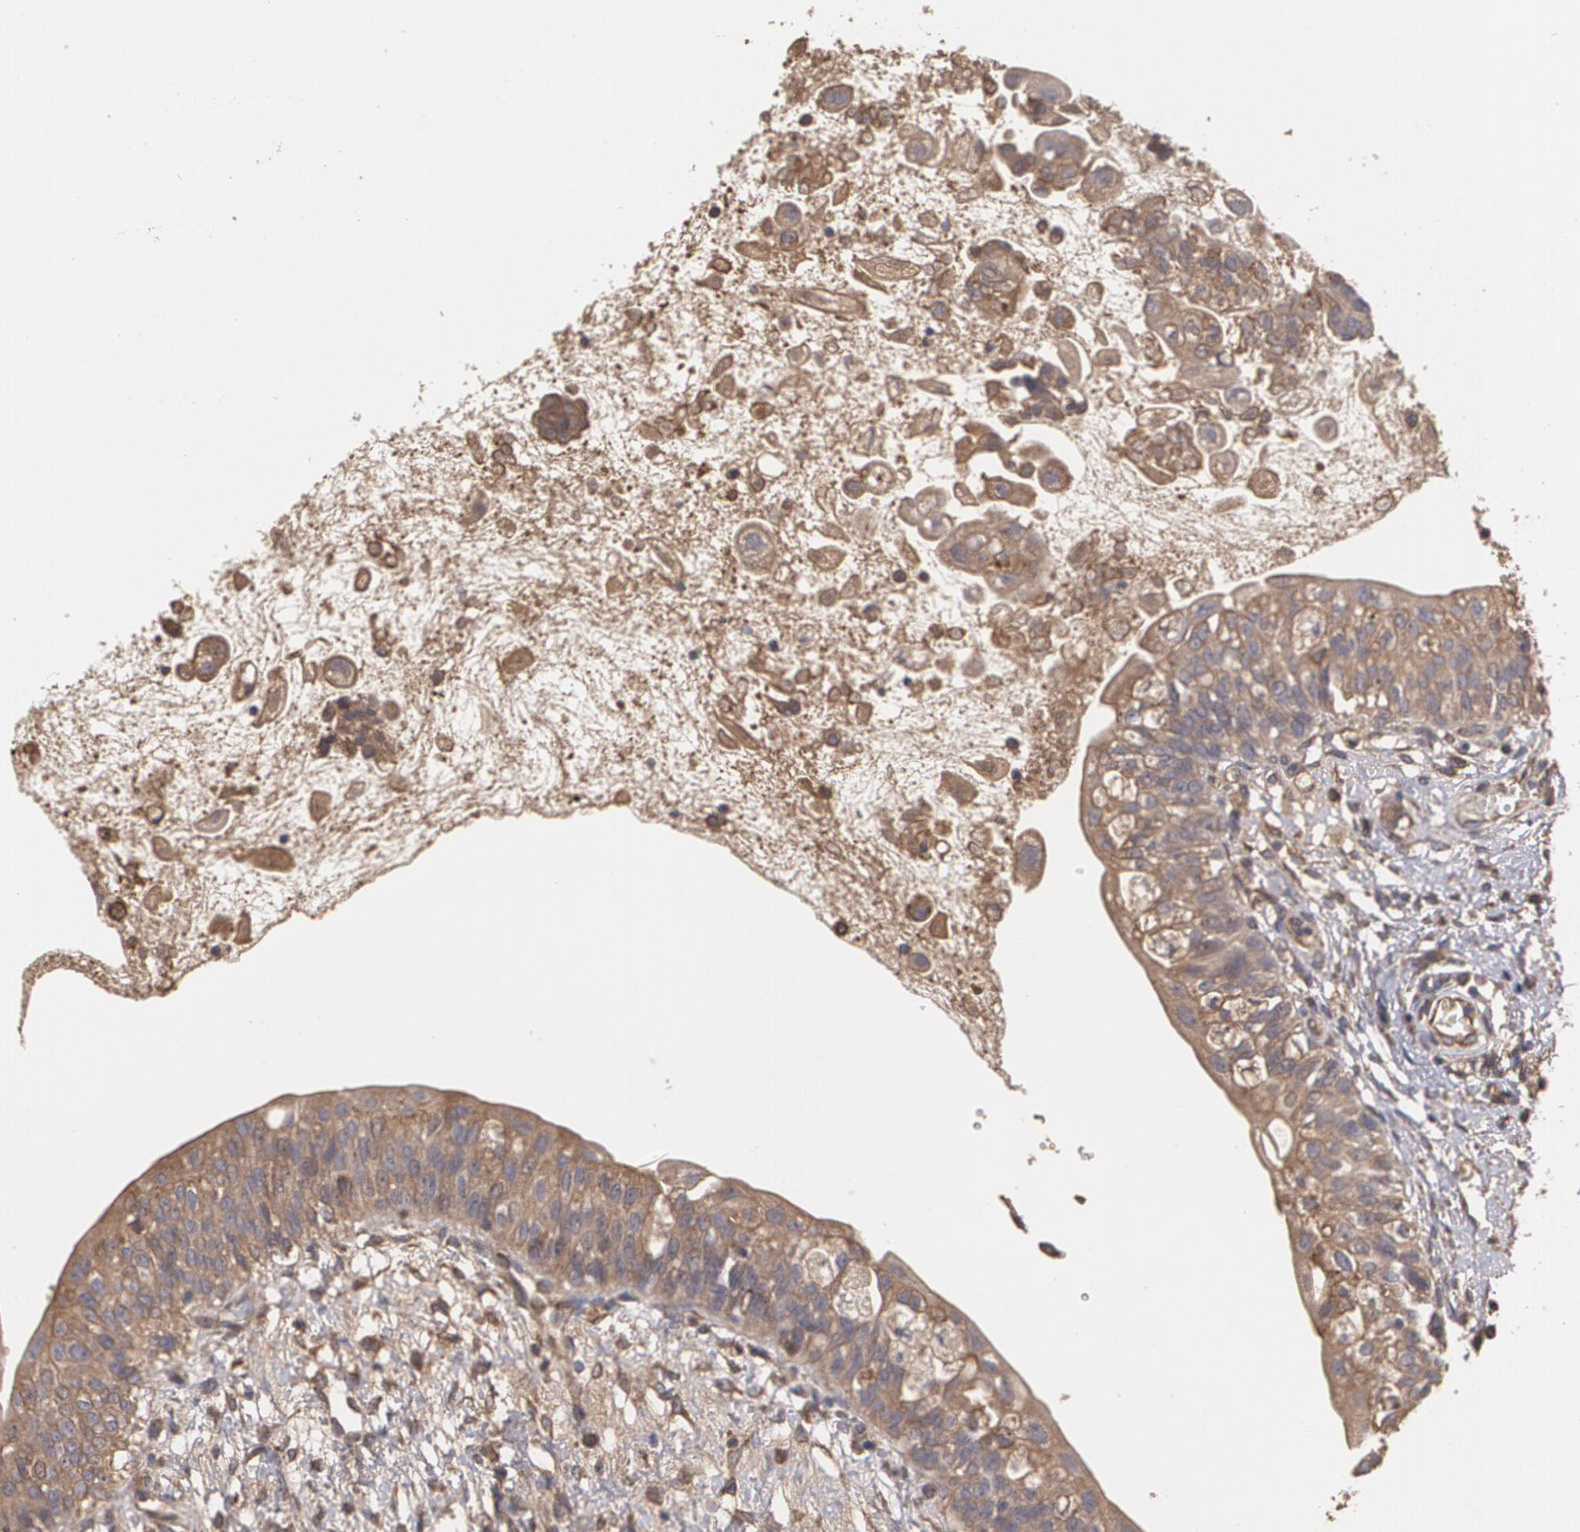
{"staining": {"intensity": "moderate", "quantity": ">75%", "location": "cytoplasmic/membranous"}, "tissue": "urinary bladder", "cell_type": "Urothelial cells", "image_type": "normal", "snomed": [{"axis": "morphology", "description": "Normal tissue, NOS"}, {"axis": "topography", "description": "Urinary bladder"}], "caption": "IHC of benign urinary bladder displays medium levels of moderate cytoplasmic/membranous positivity in approximately >75% of urothelial cells.", "gene": "PON1", "patient": {"sex": "female", "age": 55}}